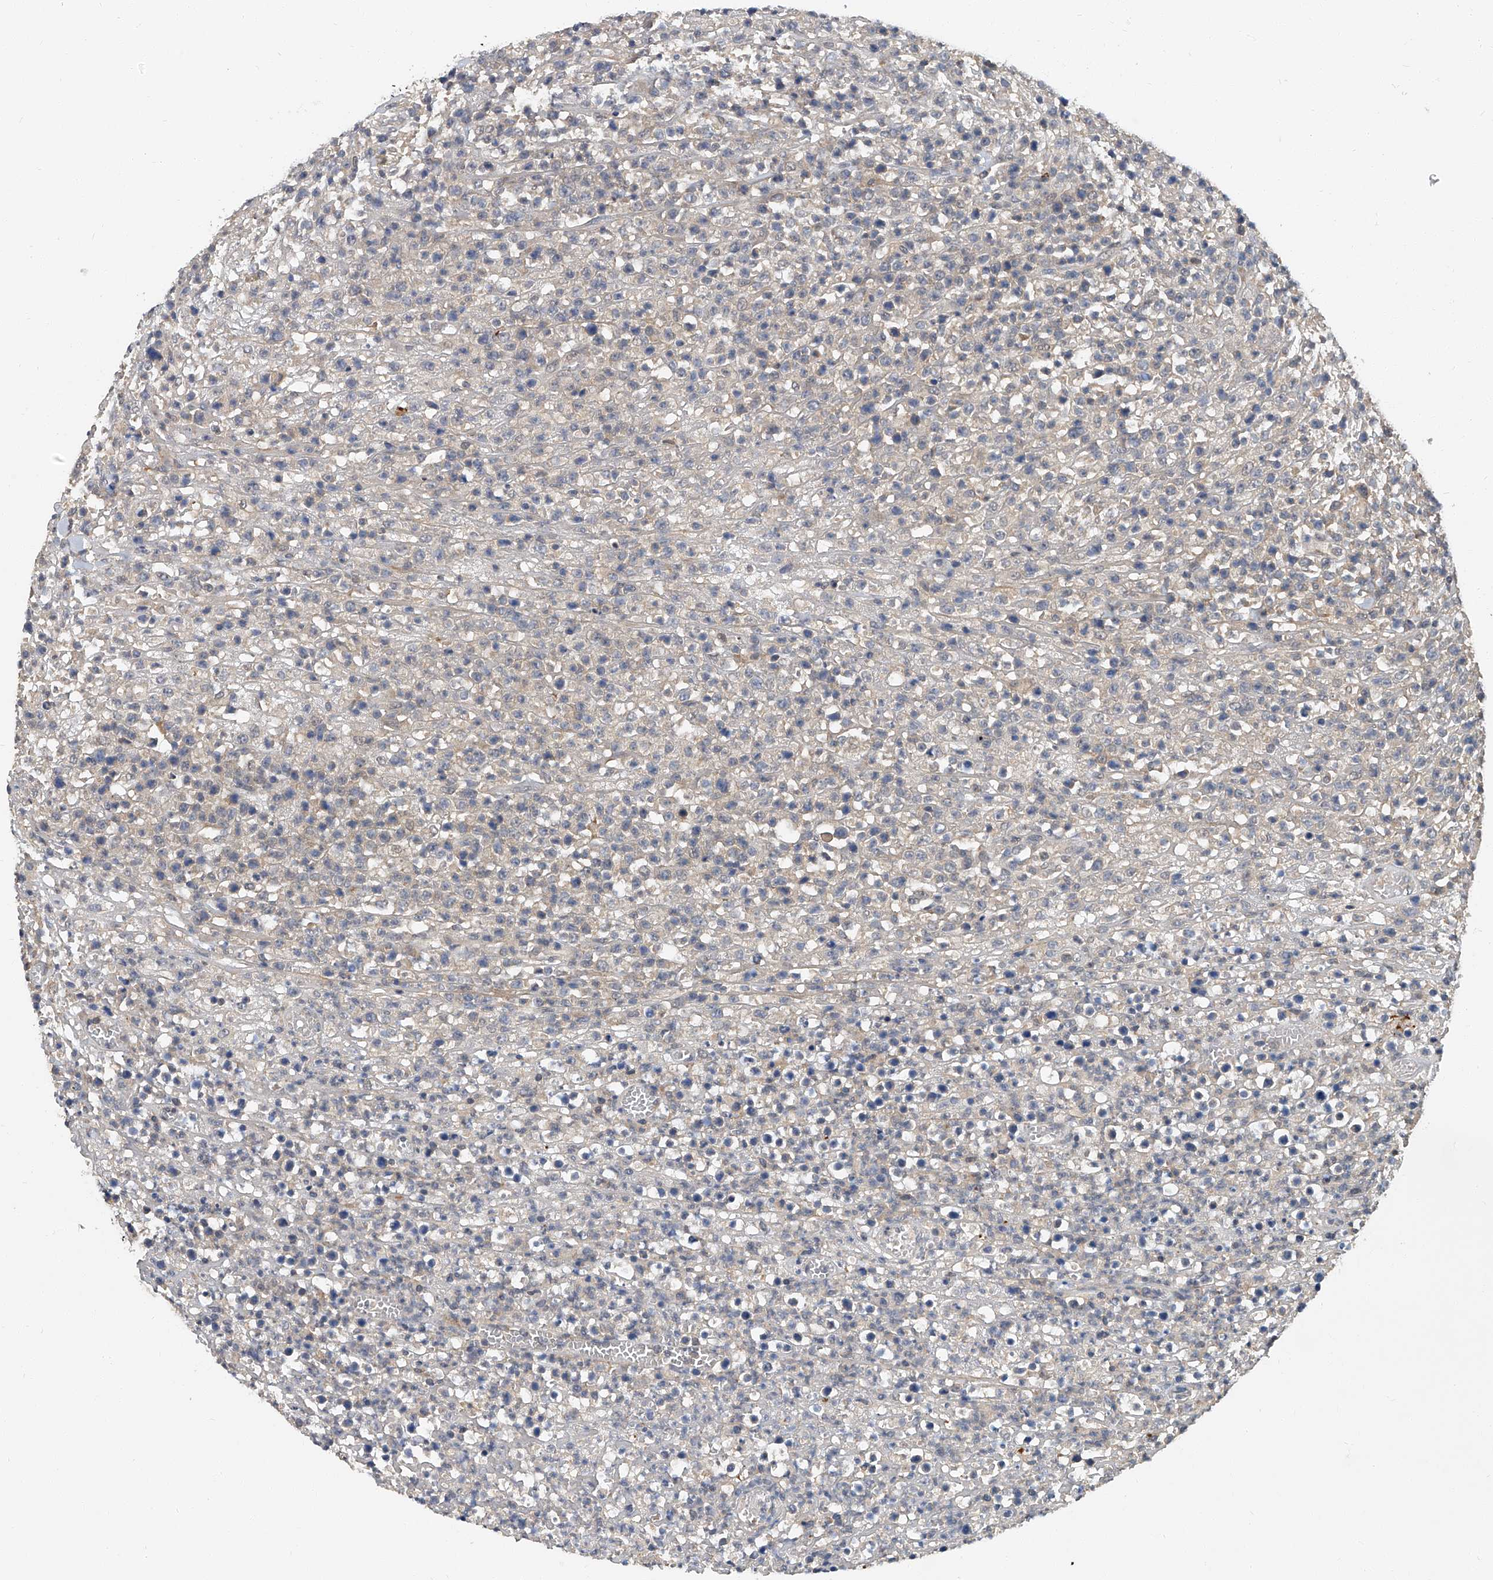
{"staining": {"intensity": "negative", "quantity": "none", "location": "none"}, "tissue": "lymphoma", "cell_type": "Tumor cells", "image_type": "cancer", "snomed": [{"axis": "morphology", "description": "Malignant lymphoma, non-Hodgkin's type, High grade"}, {"axis": "topography", "description": "Colon"}], "caption": "IHC of malignant lymphoma, non-Hodgkin's type (high-grade) displays no staining in tumor cells.", "gene": "JAG2", "patient": {"sex": "female", "age": 53}}